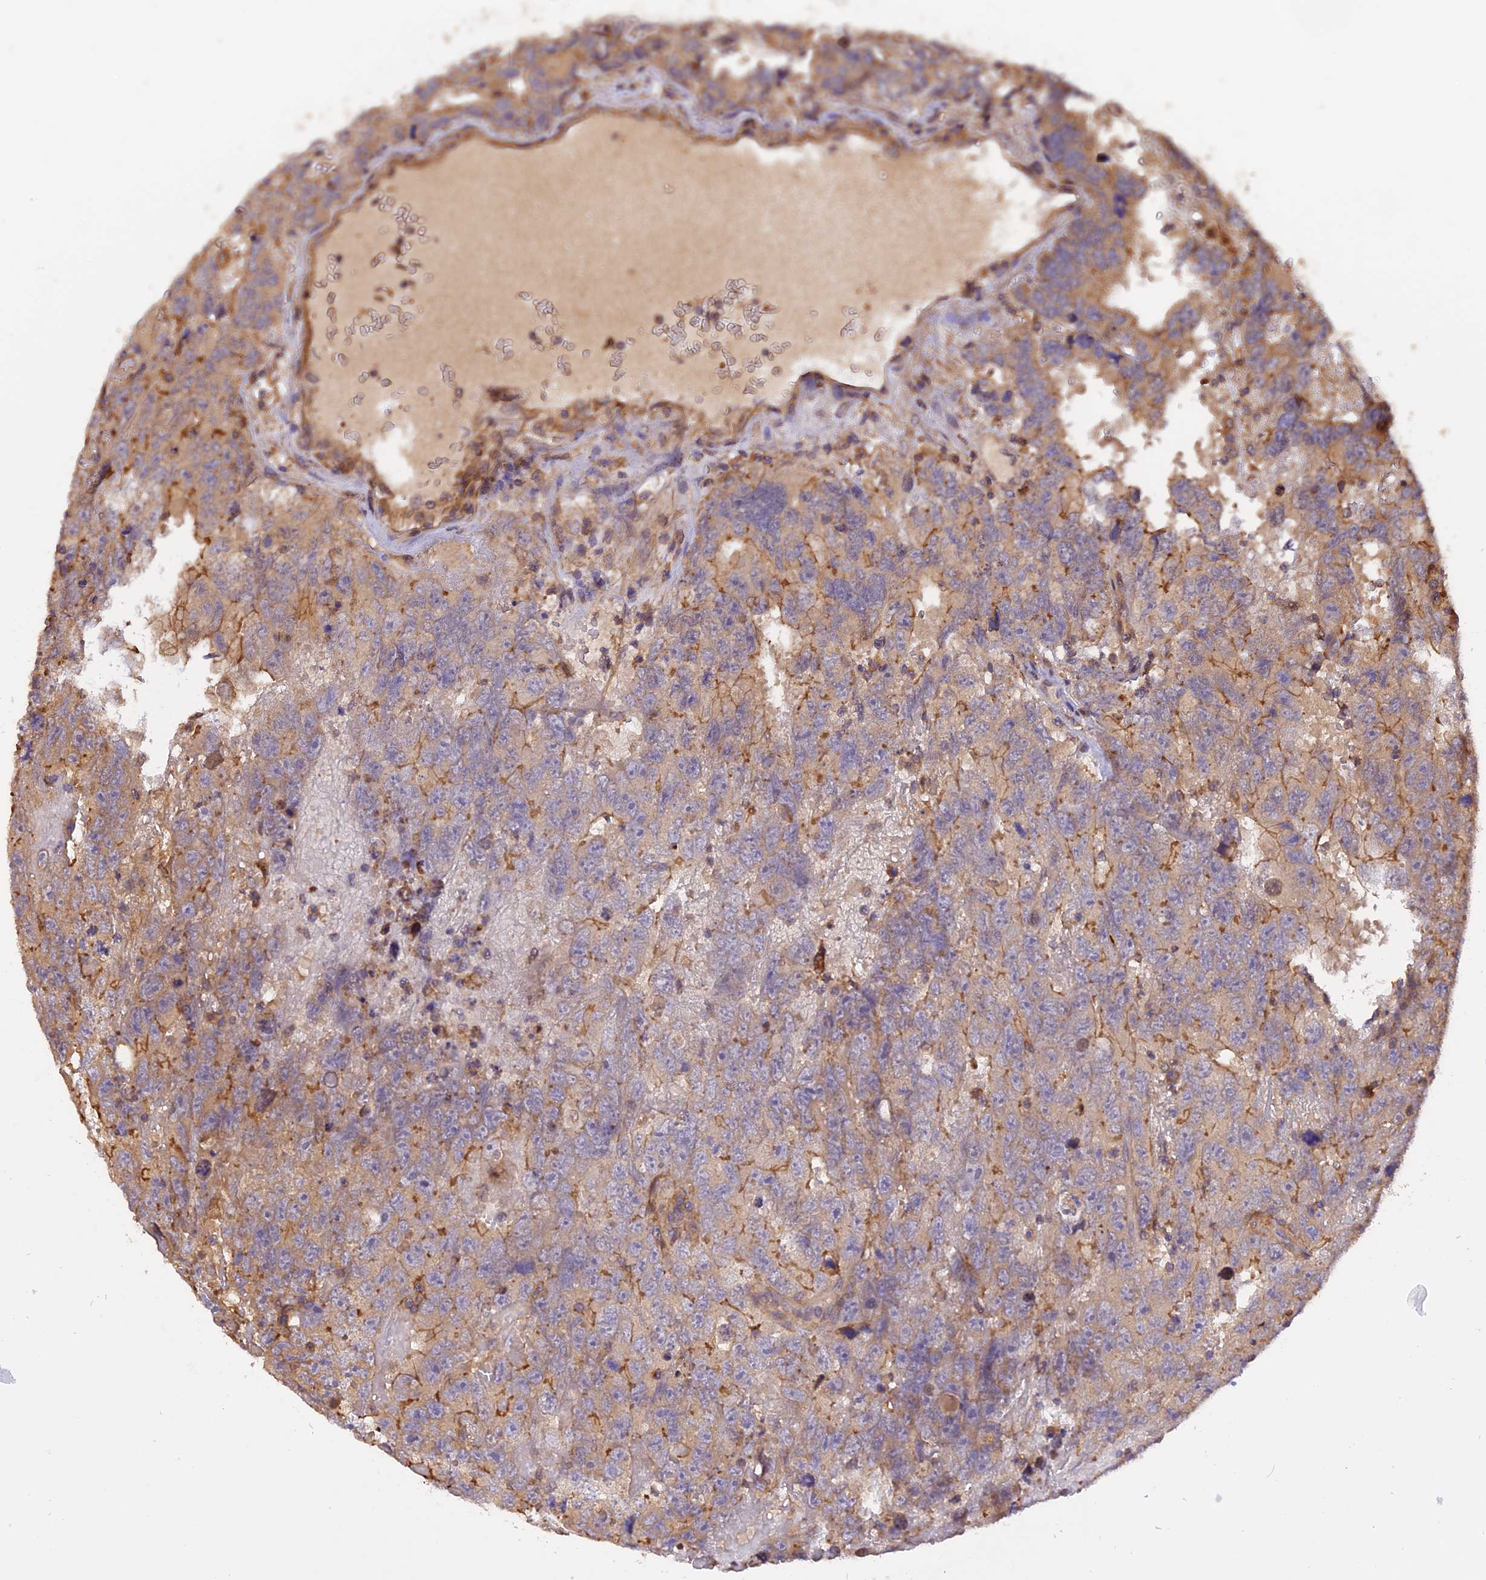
{"staining": {"intensity": "moderate", "quantity": "<25%", "location": "cytoplasmic/membranous"}, "tissue": "testis cancer", "cell_type": "Tumor cells", "image_type": "cancer", "snomed": [{"axis": "morphology", "description": "Carcinoma, Embryonal, NOS"}, {"axis": "topography", "description": "Testis"}], "caption": "Immunohistochemistry (IHC) (DAB) staining of human testis embryonal carcinoma demonstrates moderate cytoplasmic/membranous protein expression in about <25% of tumor cells.", "gene": "STOML1", "patient": {"sex": "male", "age": 45}}